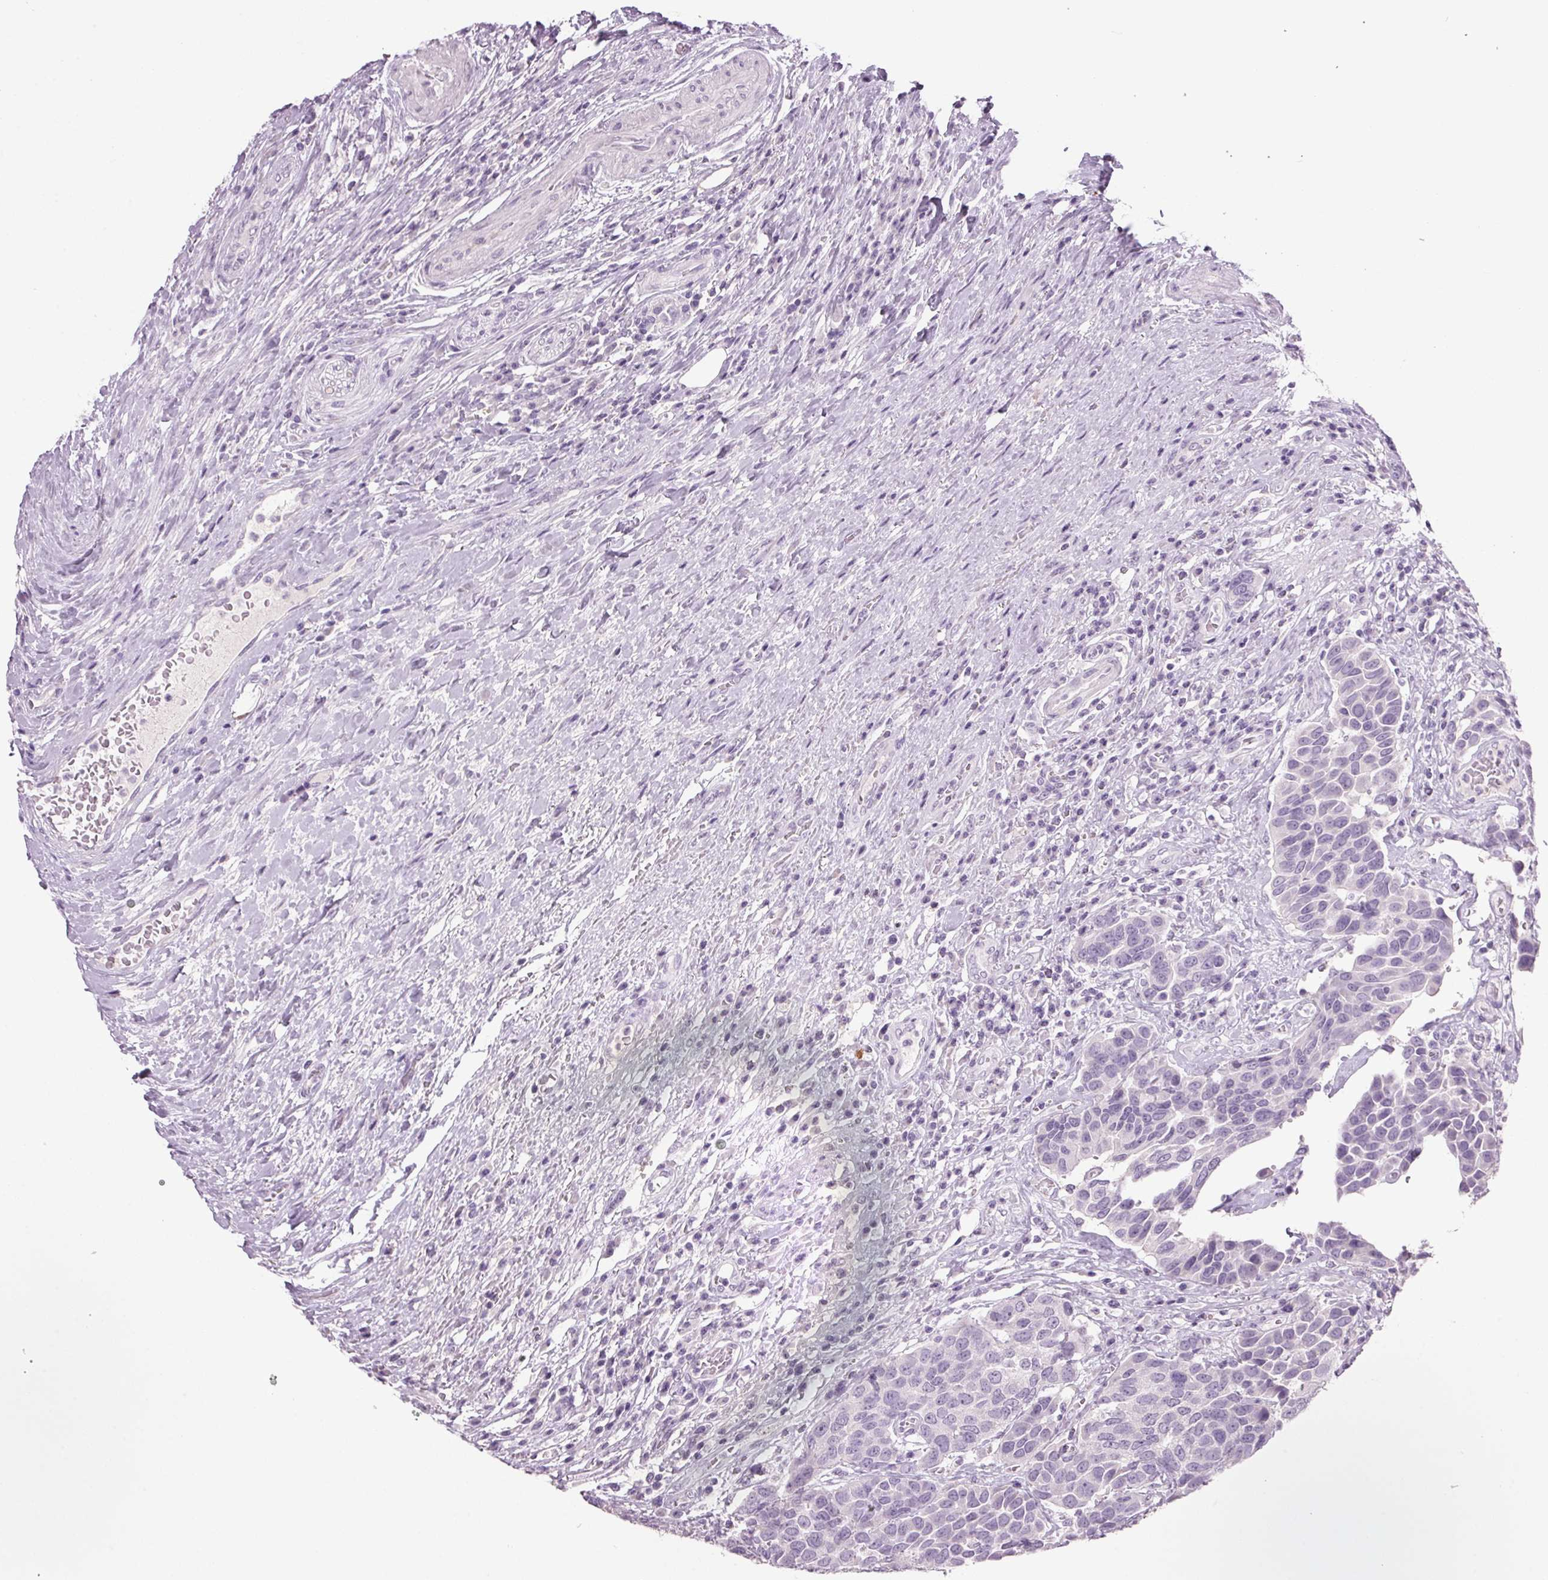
{"staining": {"intensity": "negative", "quantity": "none", "location": "none"}, "tissue": "urothelial cancer", "cell_type": "Tumor cells", "image_type": "cancer", "snomed": [{"axis": "morphology", "description": "Urothelial carcinoma, High grade"}, {"axis": "topography", "description": "Urinary bladder"}], "caption": "Urothelial cancer stained for a protein using IHC reveals no positivity tumor cells.", "gene": "PPP1R1A", "patient": {"sex": "female", "age": 70}}